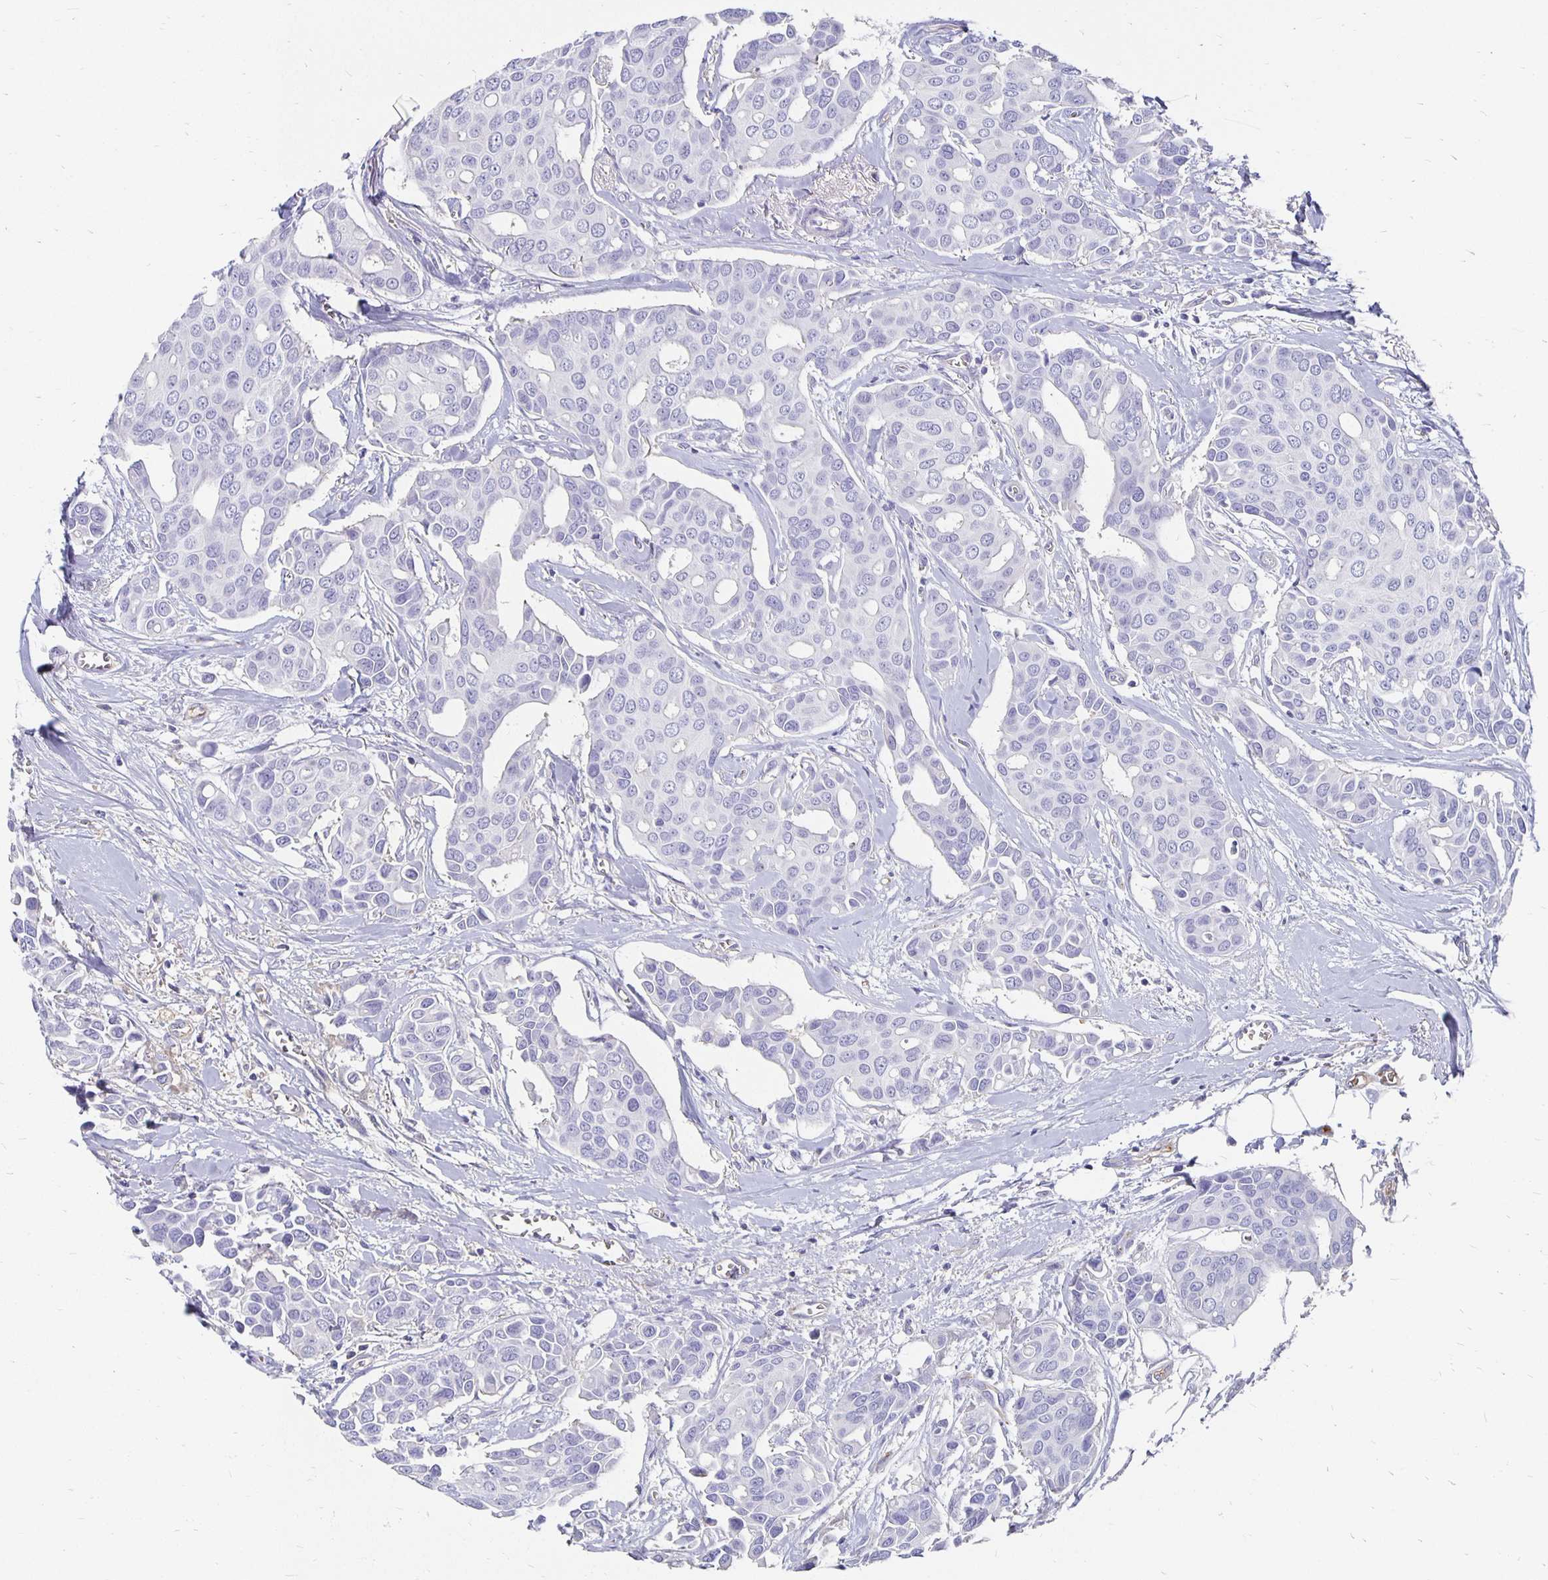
{"staining": {"intensity": "negative", "quantity": "none", "location": "none"}, "tissue": "breast cancer", "cell_type": "Tumor cells", "image_type": "cancer", "snomed": [{"axis": "morphology", "description": "Duct carcinoma"}, {"axis": "topography", "description": "Breast"}], "caption": "A high-resolution image shows IHC staining of breast intraductal carcinoma, which demonstrates no significant positivity in tumor cells. (DAB (3,3'-diaminobenzidine) immunohistochemistry (IHC) visualized using brightfield microscopy, high magnification).", "gene": "APOB", "patient": {"sex": "female", "age": 54}}